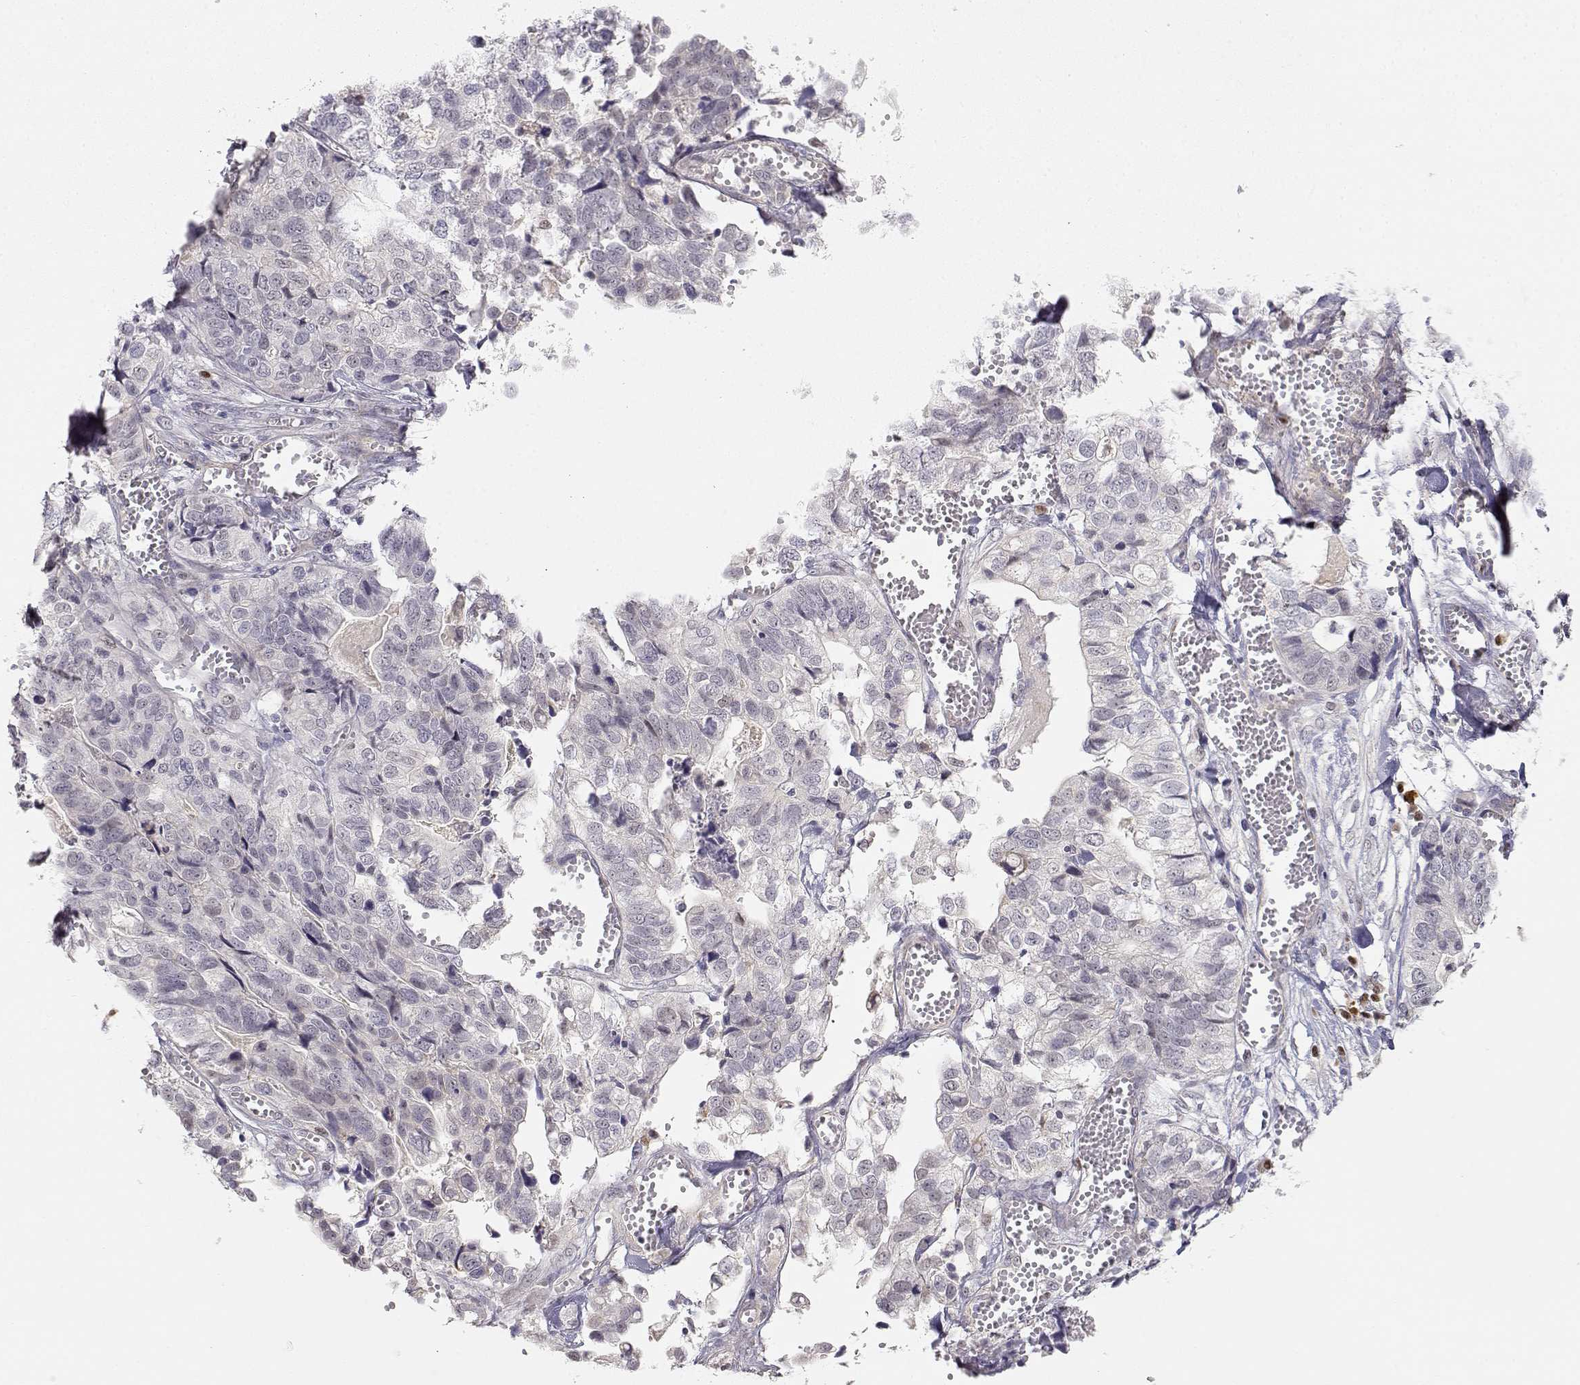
{"staining": {"intensity": "negative", "quantity": "none", "location": "none"}, "tissue": "stomach cancer", "cell_type": "Tumor cells", "image_type": "cancer", "snomed": [{"axis": "morphology", "description": "Adenocarcinoma, NOS"}, {"axis": "topography", "description": "Stomach, upper"}], "caption": "DAB immunohistochemical staining of stomach cancer (adenocarcinoma) shows no significant positivity in tumor cells.", "gene": "EAF2", "patient": {"sex": "female", "age": 67}}